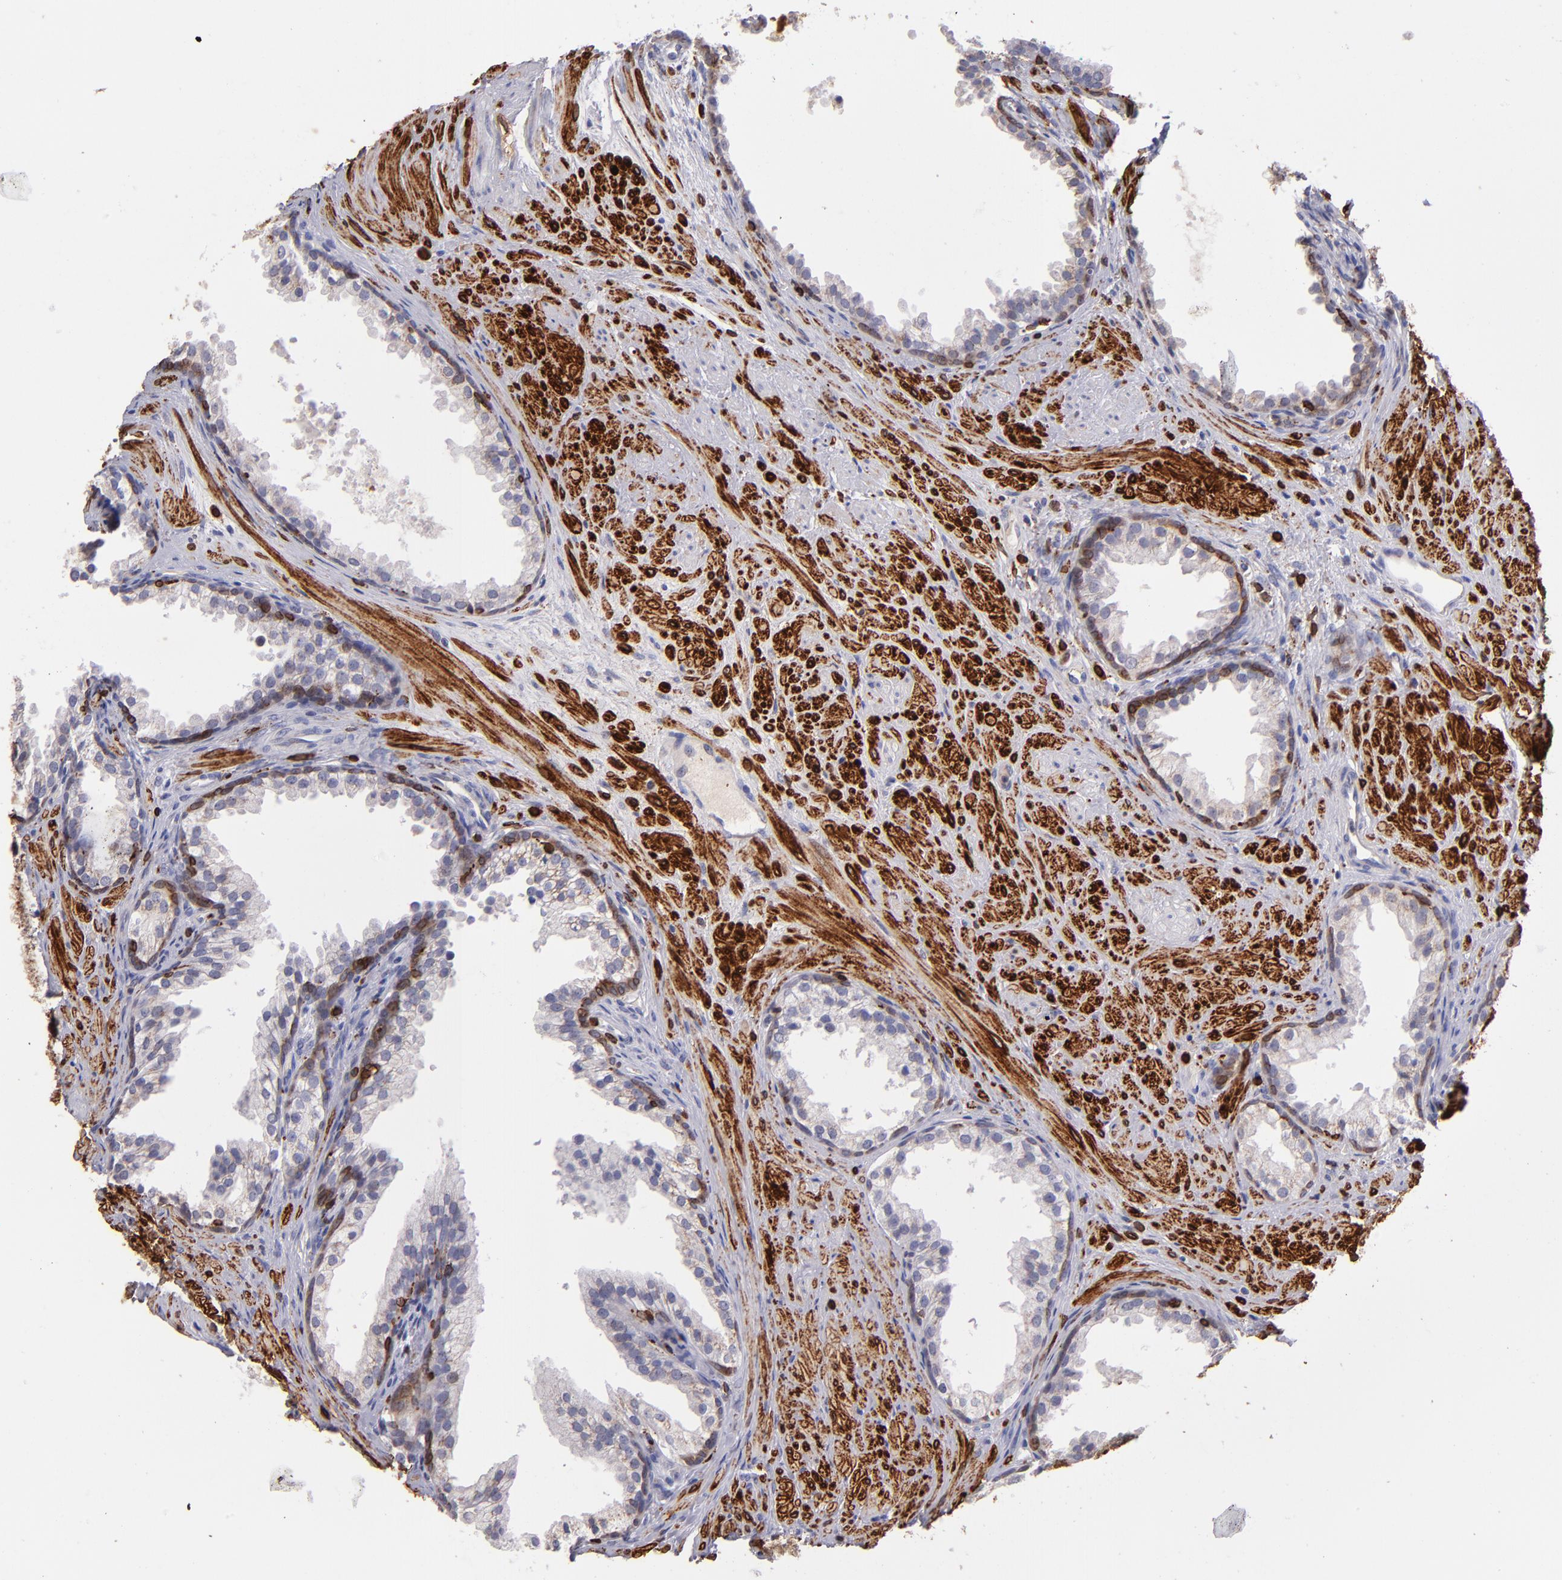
{"staining": {"intensity": "moderate", "quantity": "<25%", "location": "cytoplasmic/membranous"}, "tissue": "prostate cancer", "cell_type": "Tumor cells", "image_type": "cancer", "snomed": [{"axis": "morphology", "description": "Adenocarcinoma, Medium grade"}, {"axis": "topography", "description": "Prostate"}], "caption": "About <25% of tumor cells in human adenocarcinoma (medium-grade) (prostate) display moderate cytoplasmic/membranous protein expression as visualized by brown immunohistochemical staining.", "gene": "PTGS1", "patient": {"sex": "male", "age": 70}}